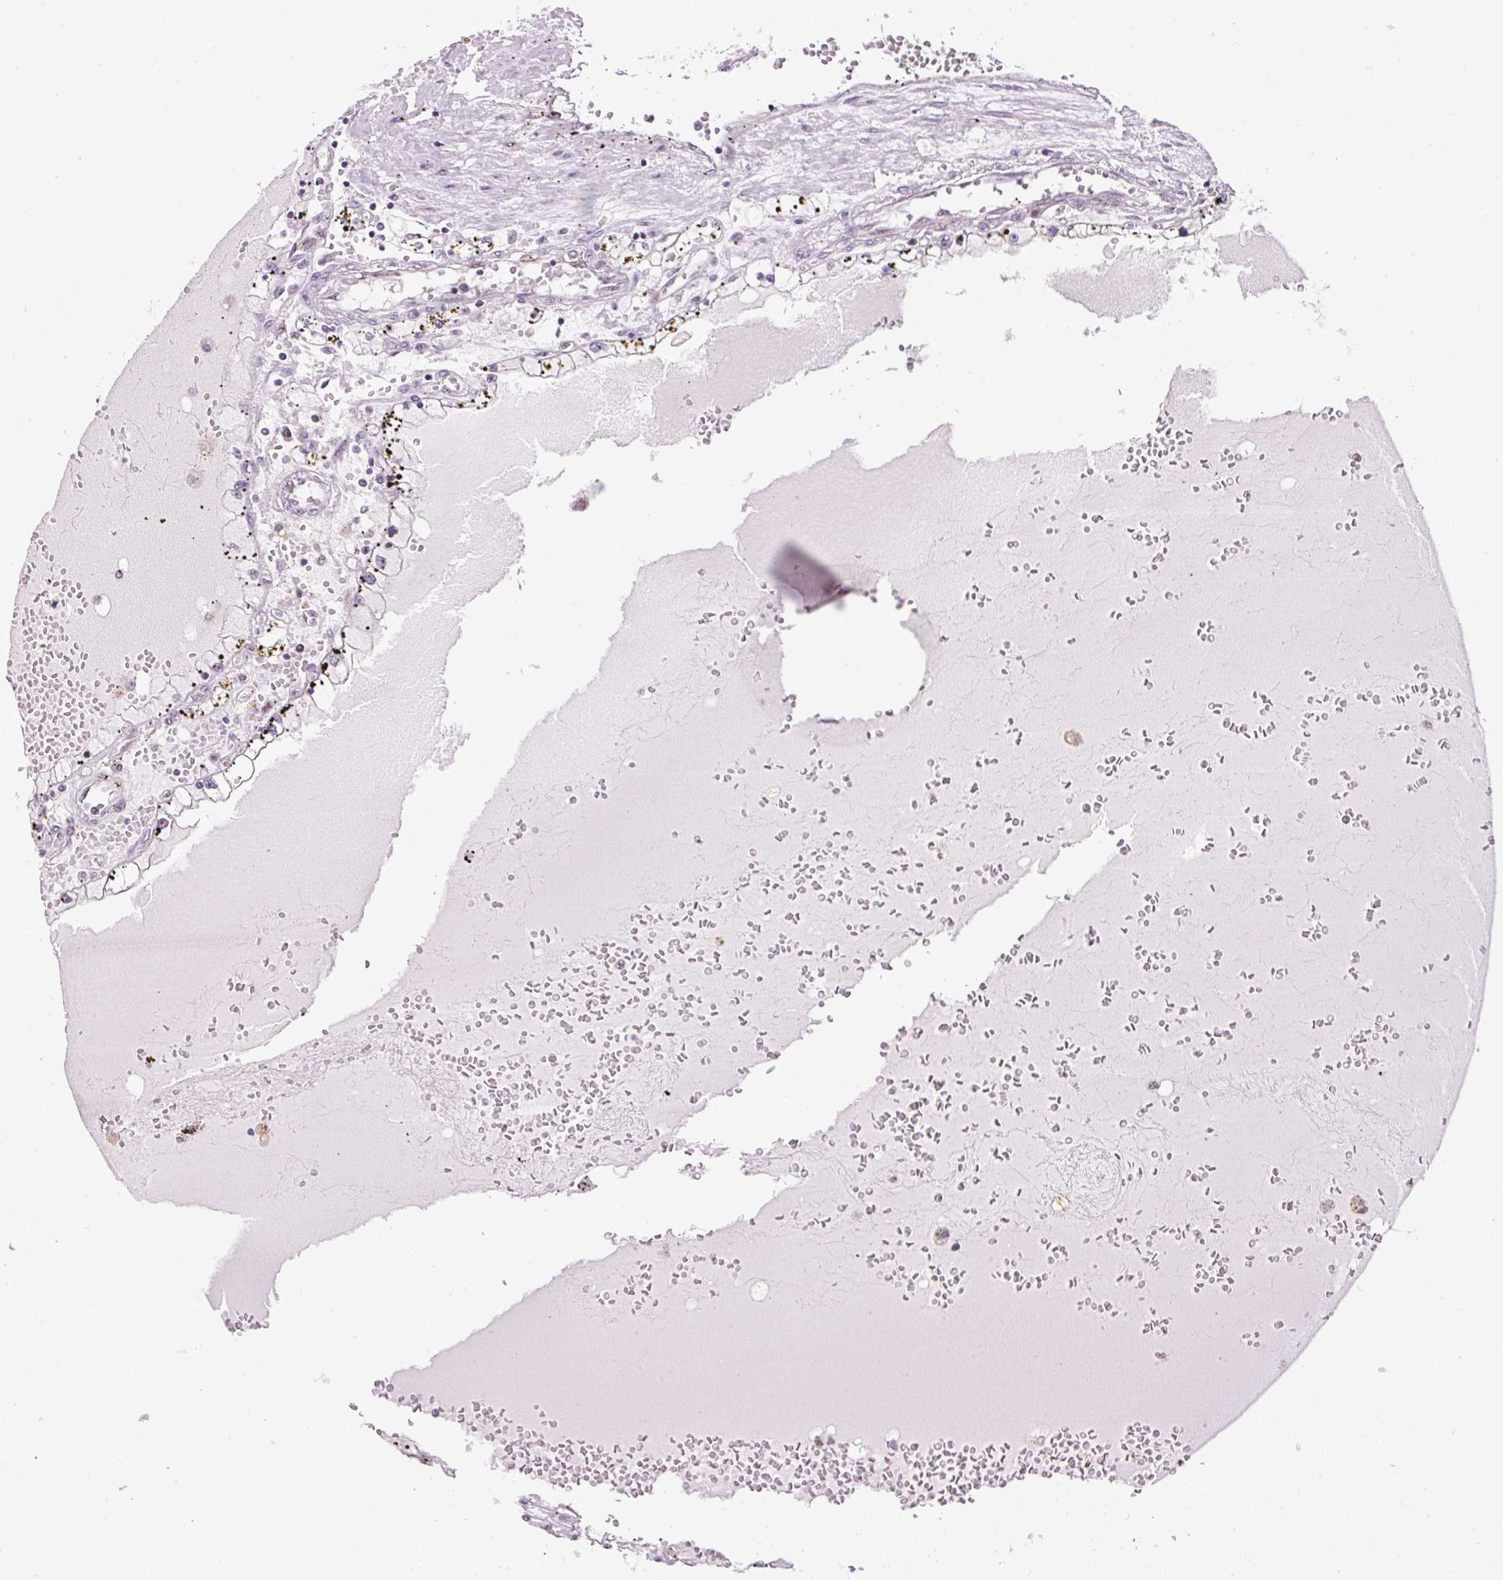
{"staining": {"intensity": "negative", "quantity": "none", "location": "none"}, "tissue": "renal cancer", "cell_type": "Tumor cells", "image_type": "cancer", "snomed": [{"axis": "morphology", "description": "Adenocarcinoma, NOS"}, {"axis": "topography", "description": "Kidney"}], "caption": "IHC histopathology image of human renal cancer (adenocarcinoma) stained for a protein (brown), which reveals no staining in tumor cells.", "gene": "TAF1A", "patient": {"sex": "male", "age": 56}}